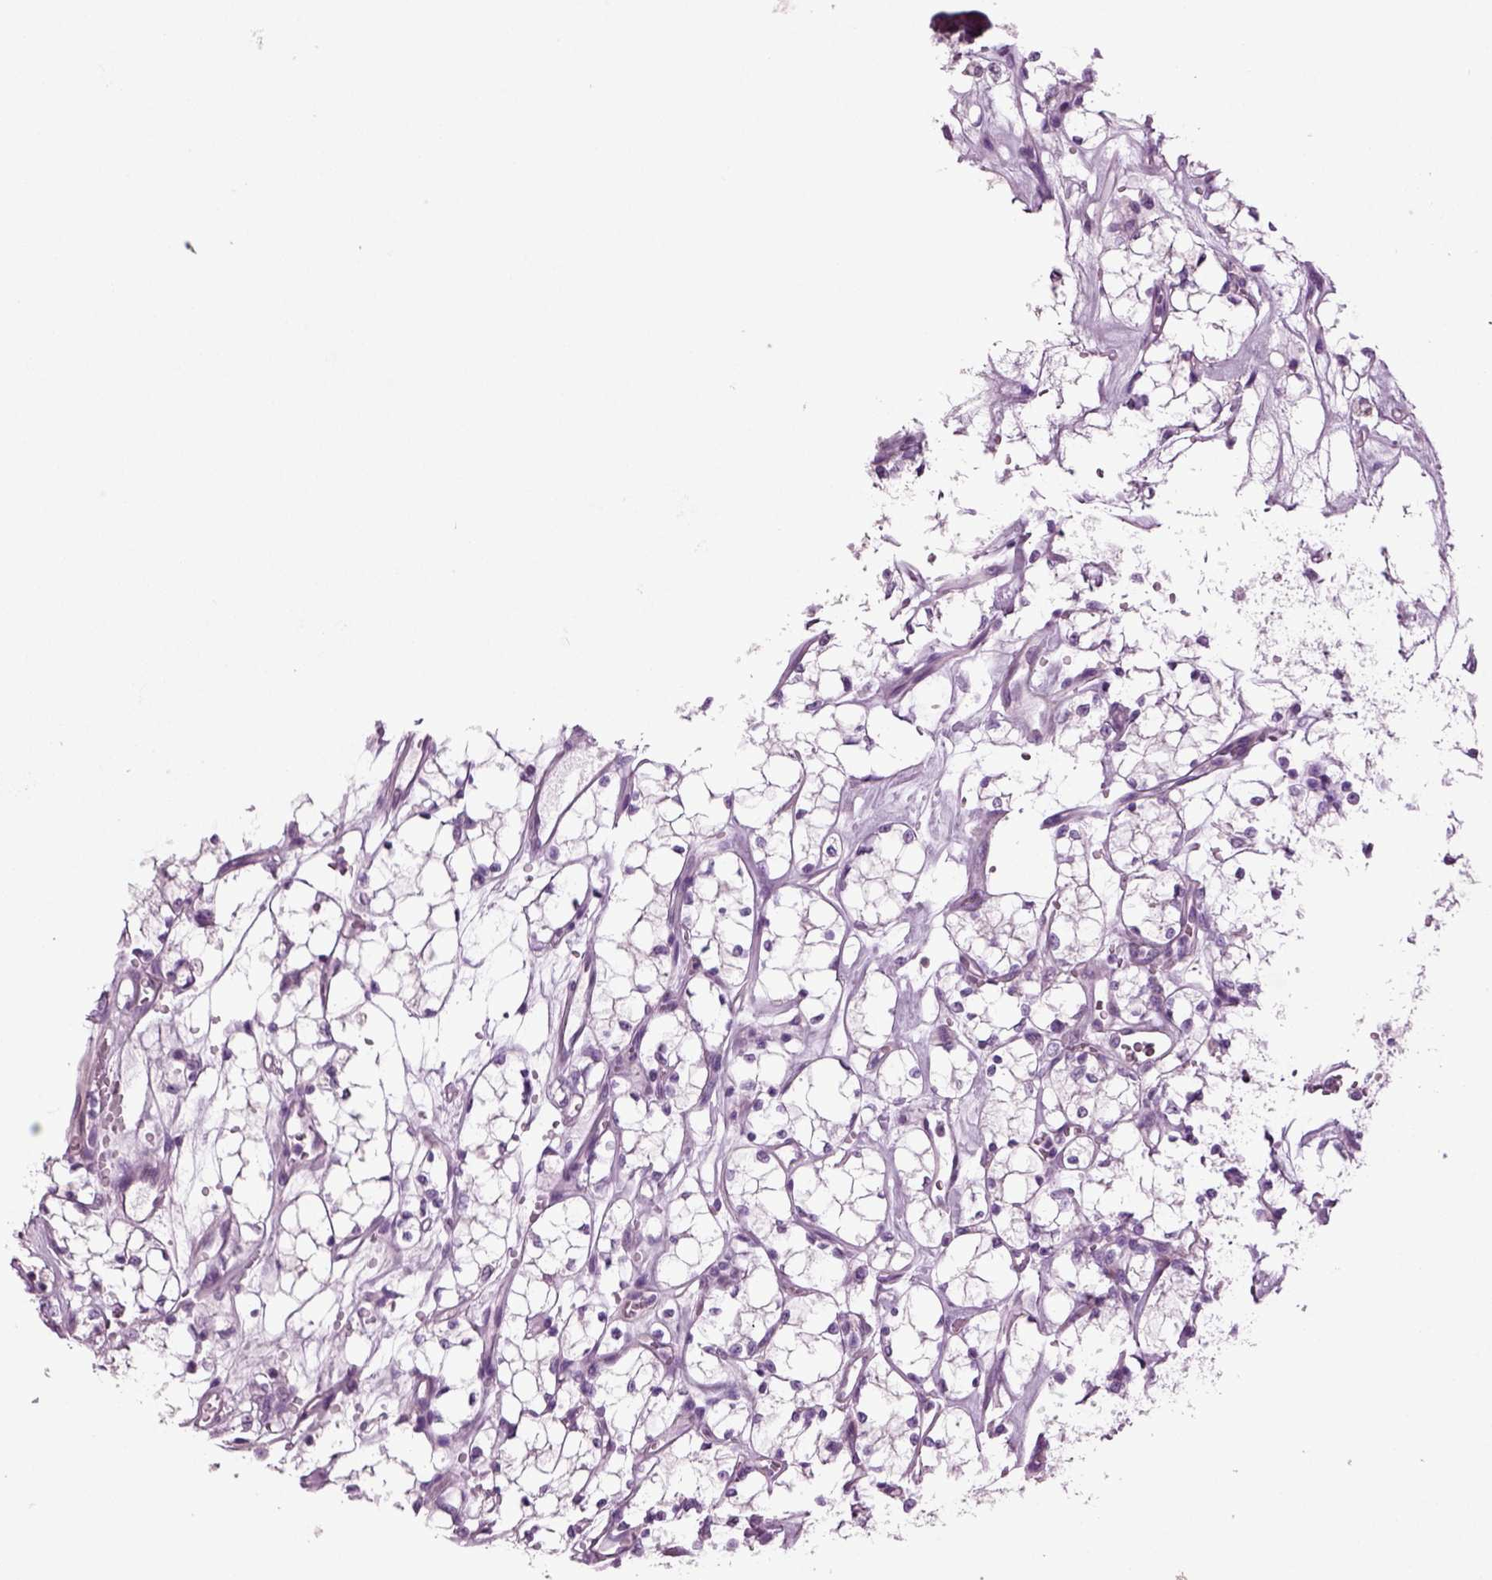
{"staining": {"intensity": "negative", "quantity": "none", "location": "none"}, "tissue": "renal cancer", "cell_type": "Tumor cells", "image_type": "cancer", "snomed": [{"axis": "morphology", "description": "Adenocarcinoma, NOS"}, {"axis": "topography", "description": "Kidney"}], "caption": "The immunohistochemistry (IHC) image has no significant expression in tumor cells of renal adenocarcinoma tissue.", "gene": "SLC17A6", "patient": {"sex": "female", "age": 69}}